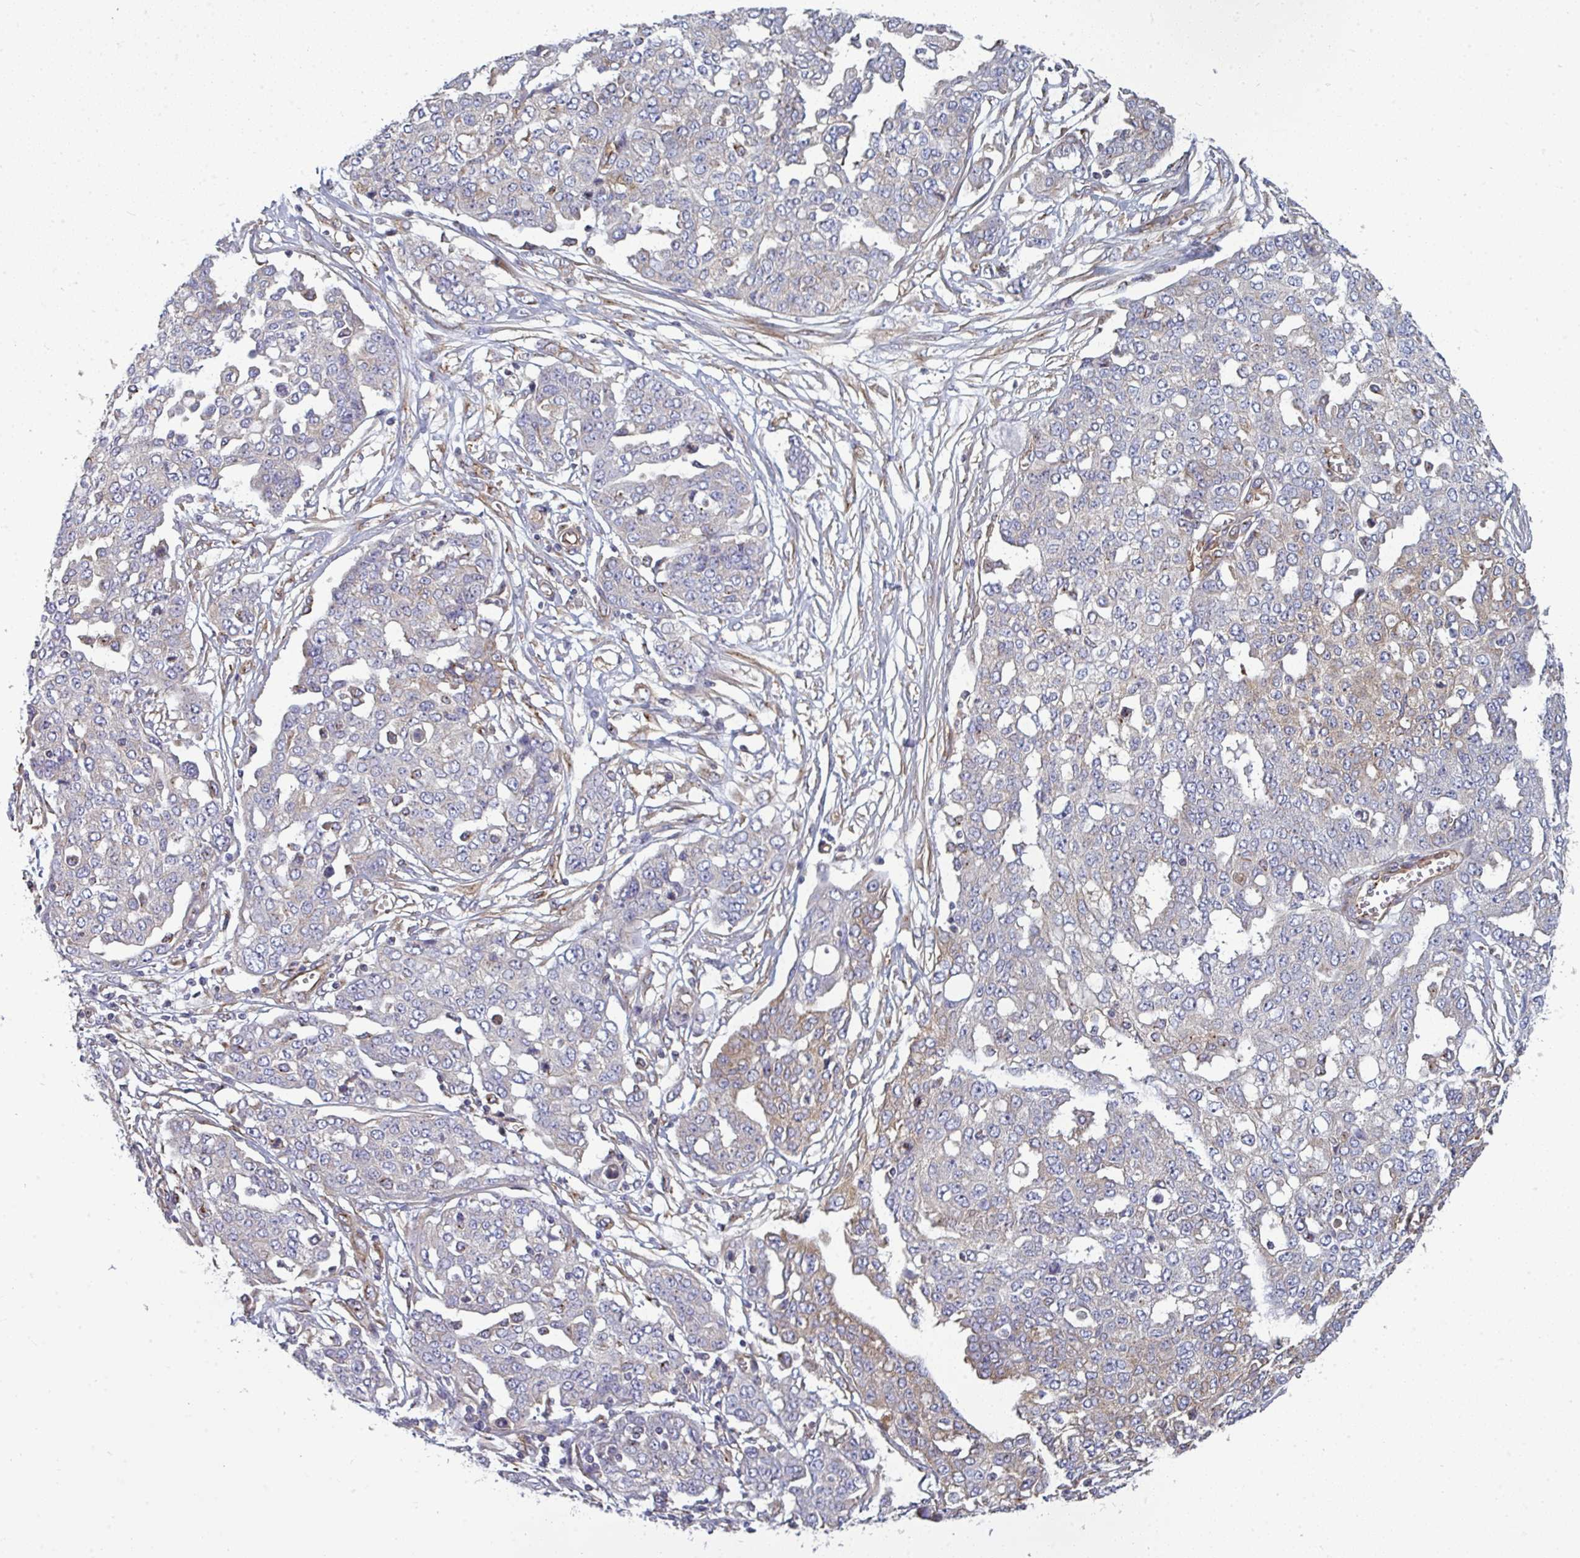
{"staining": {"intensity": "negative", "quantity": "none", "location": "none"}, "tissue": "ovarian cancer", "cell_type": "Tumor cells", "image_type": "cancer", "snomed": [{"axis": "morphology", "description": "Cystadenocarcinoma, serous, NOS"}, {"axis": "topography", "description": "Soft tissue"}, {"axis": "topography", "description": "Ovary"}], "caption": "Tumor cells are negative for brown protein staining in ovarian cancer. Nuclei are stained in blue.", "gene": "DYNC1I2", "patient": {"sex": "female", "age": 57}}